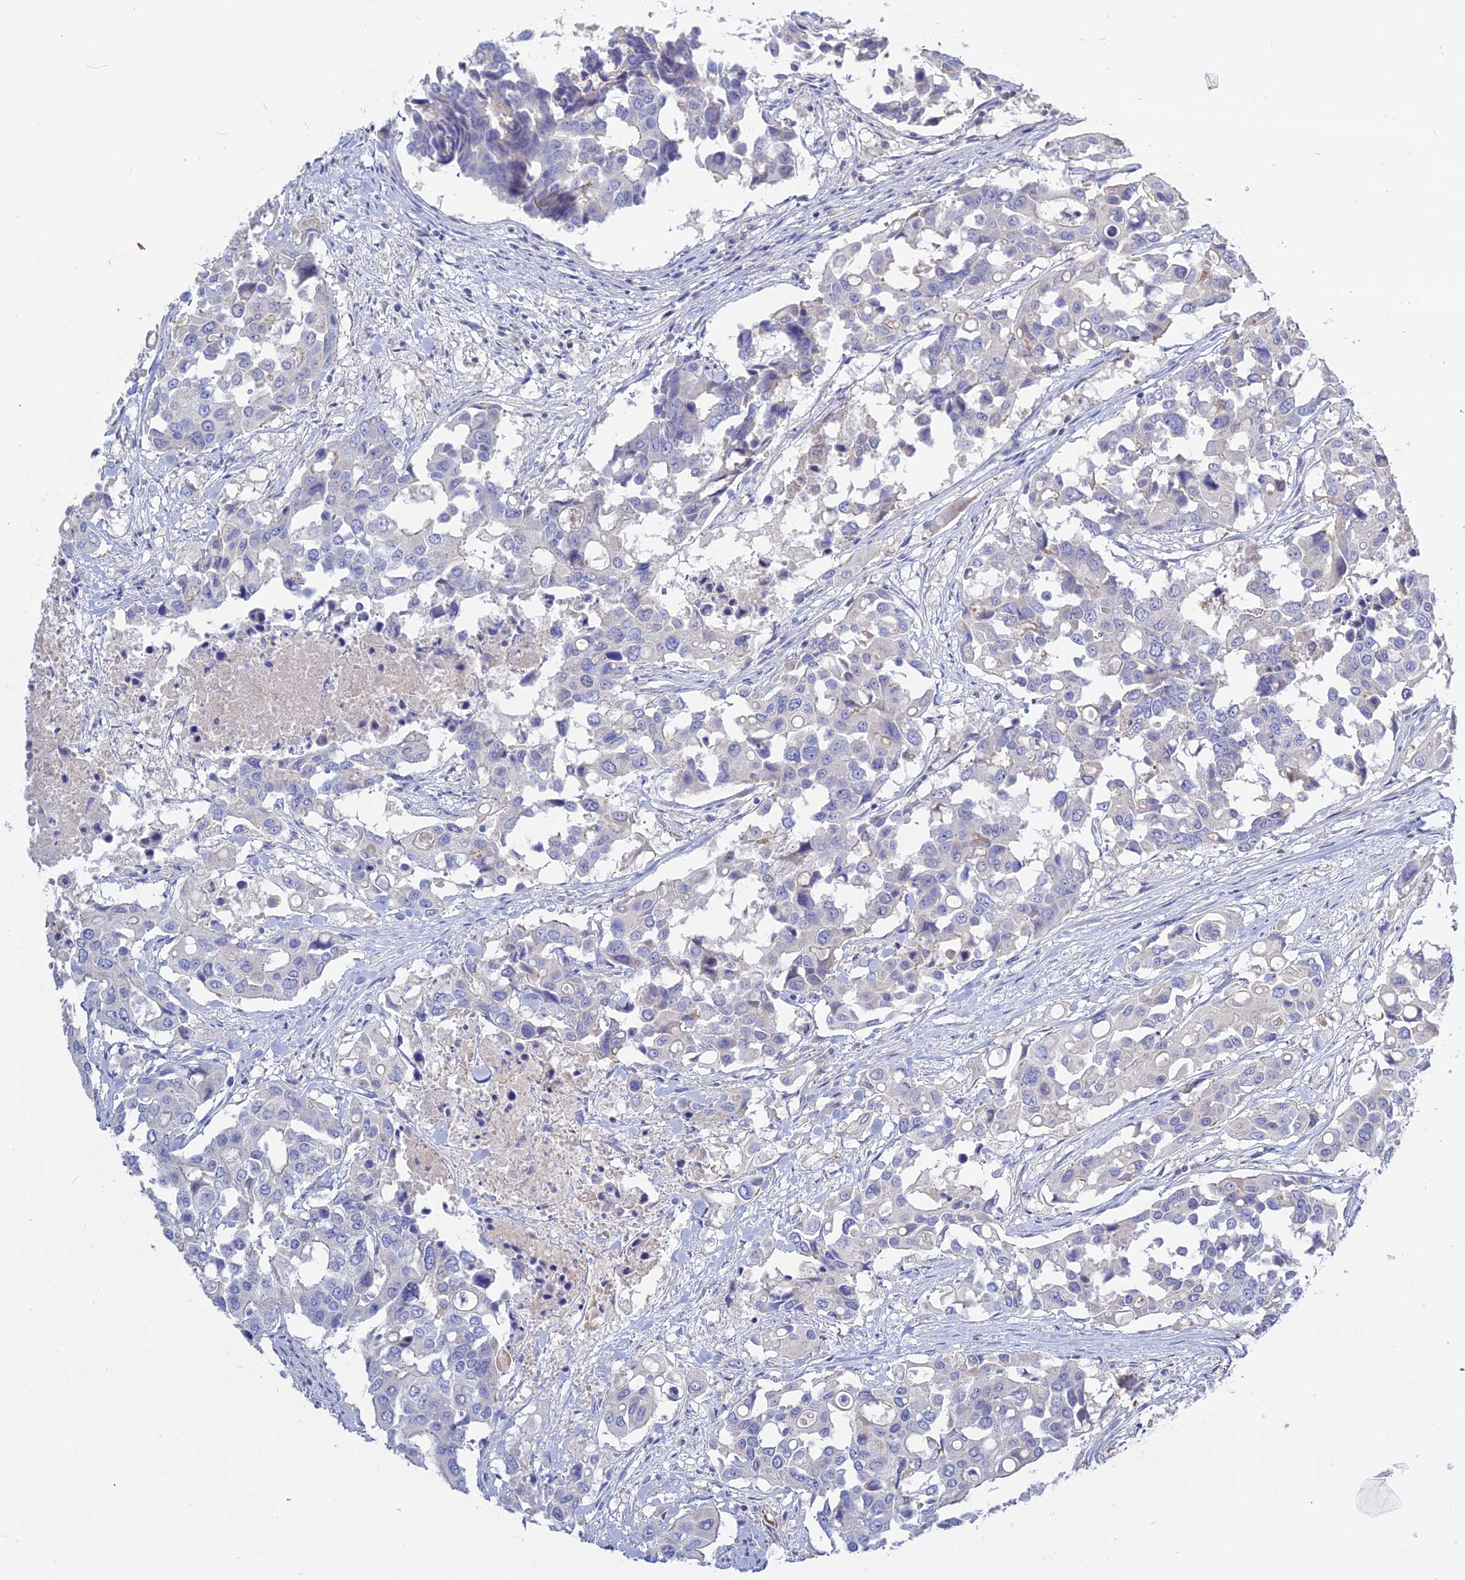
{"staining": {"intensity": "negative", "quantity": "none", "location": "none"}, "tissue": "colorectal cancer", "cell_type": "Tumor cells", "image_type": "cancer", "snomed": [{"axis": "morphology", "description": "Adenocarcinoma, NOS"}, {"axis": "topography", "description": "Colon"}], "caption": "IHC of adenocarcinoma (colorectal) exhibits no expression in tumor cells.", "gene": "ADGRA1", "patient": {"sex": "male", "age": 77}}